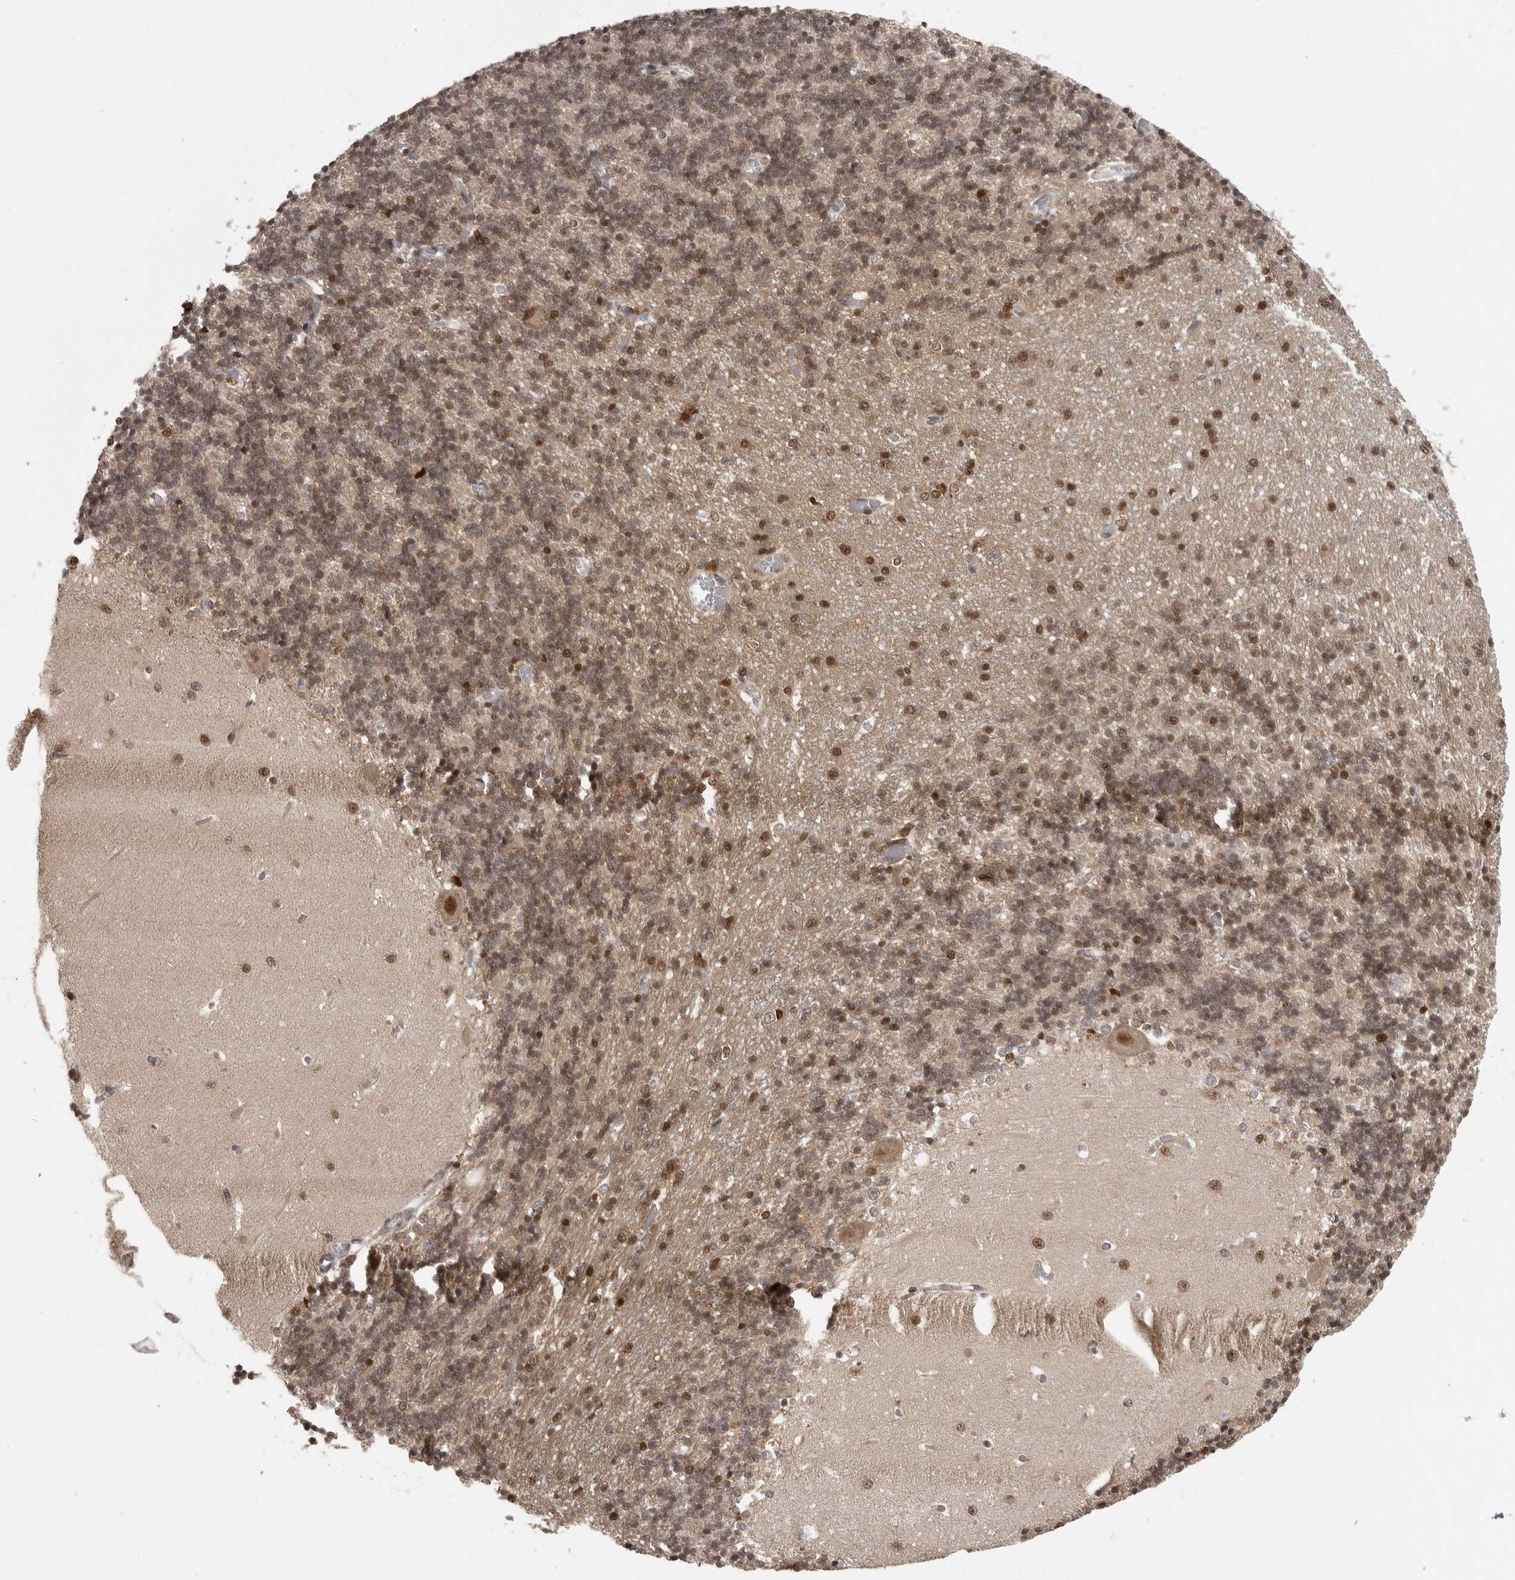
{"staining": {"intensity": "moderate", "quantity": ">75%", "location": "cytoplasmic/membranous,nuclear"}, "tissue": "cerebellum", "cell_type": "Cells in granular layer", "image_type": "normal", "snomed": [{"axis": "morphology", "description": "Normal tissue, NOS"}, {"axis": "topography", "description": "Cerebellum"}], "caption": "A brown stain highlights moderate cytoplasmic/membranous,nuclear expression of a protein in cells in granular layer of normal cerebellum. (Brightfield microscopy of DAB IHC at high magnification).", "gene": "PEG3", "patient": {"sex": "male", "age": 37}}